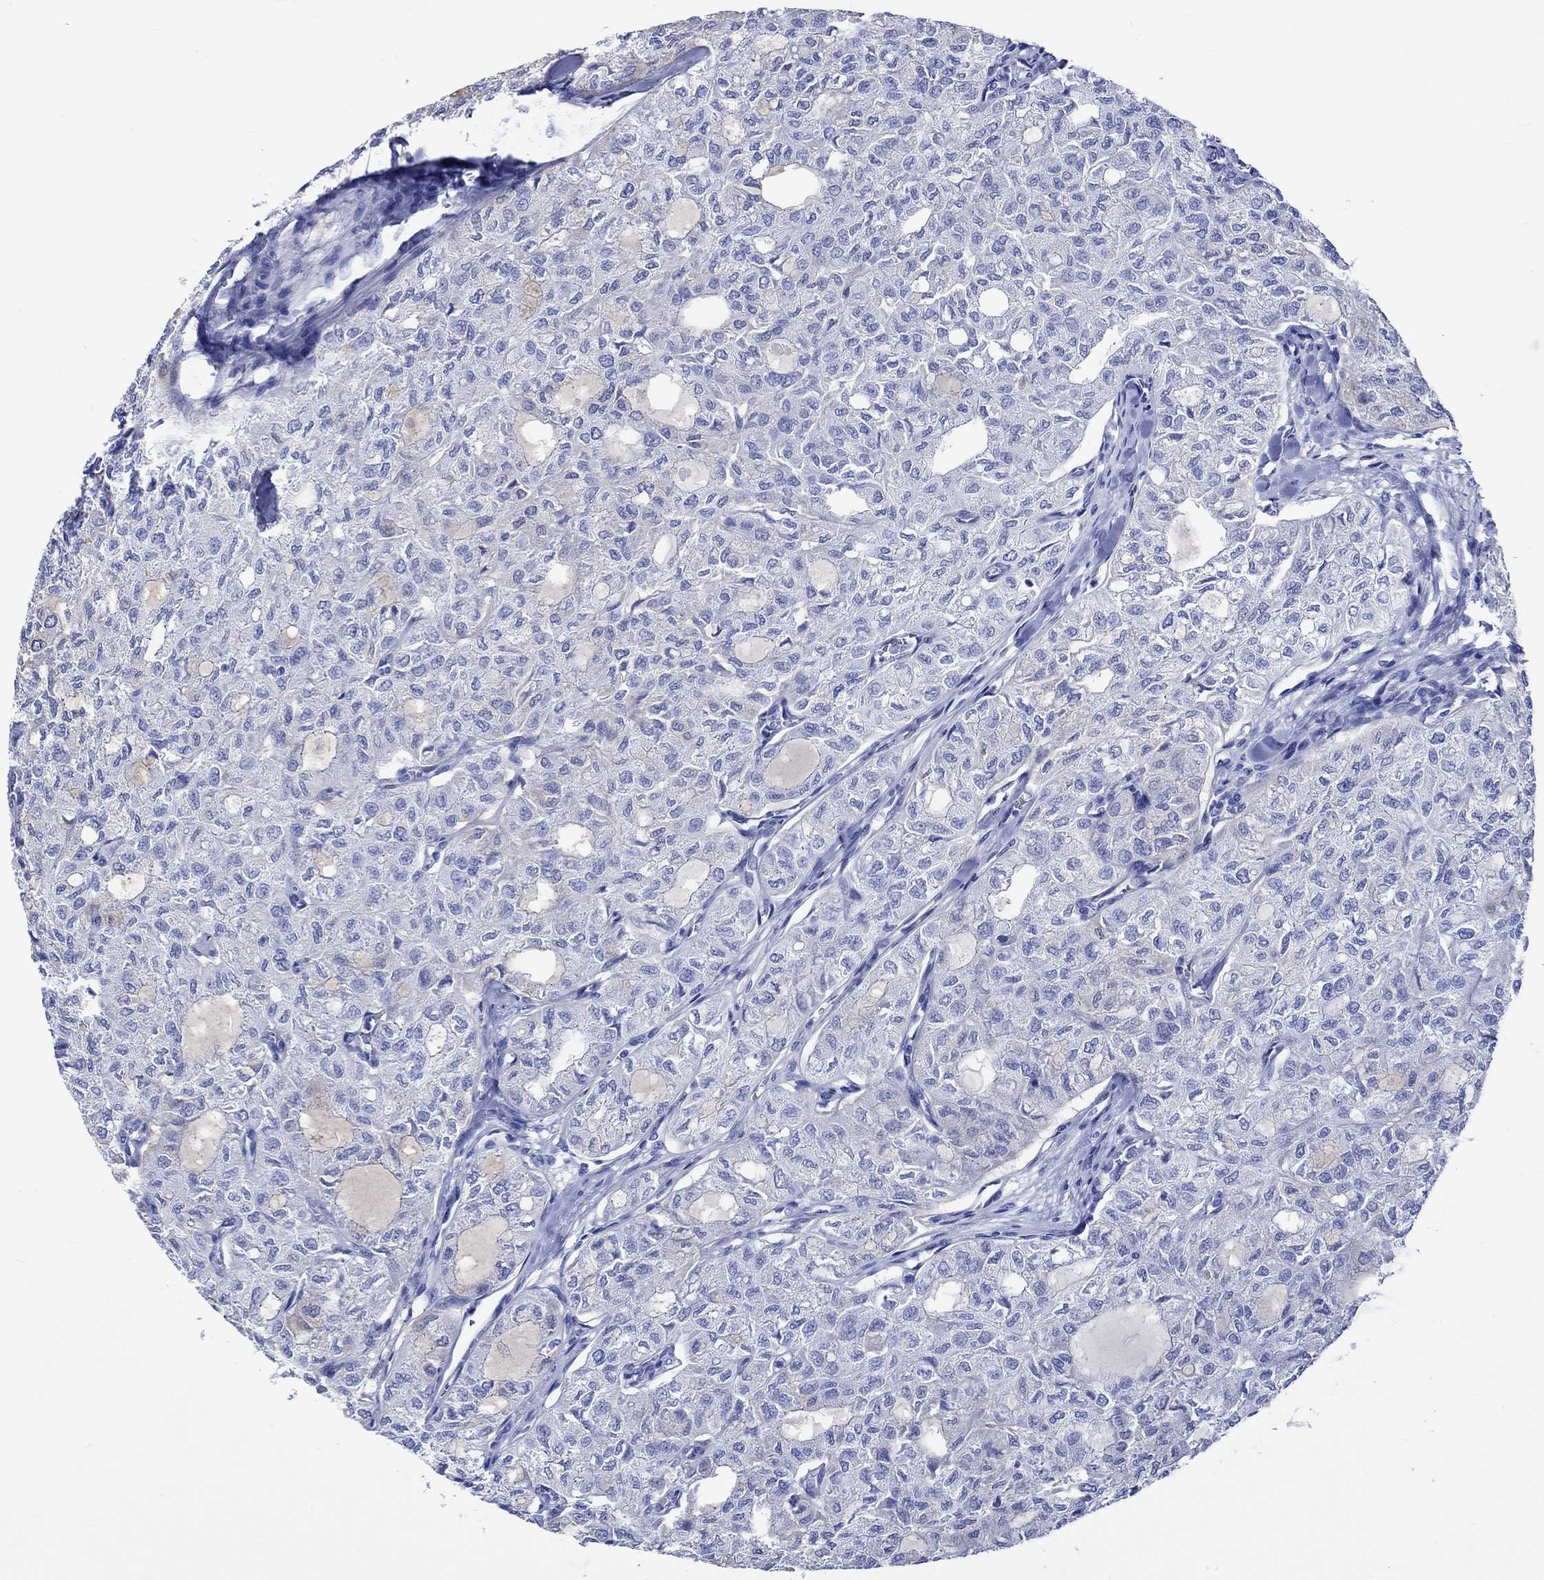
{"staining": {"intensity": "negative", "quantity": "none", "location": "none"}, "tissue": "thyroid cancer", "cell_type": "Tumor cells", "image_type": "cancer", "snomed": [{"axis": "morphology", "description": "Follicular adenoma carcinoma, NOS"}, {"axis": "topography", "description": "Thyroid gland"}], "caption": "DAB (3,3'-diaminobenzidine) immunohistochemical staining of thyroid cancer reveals no significant positivity in tumor cells.", "gene": "HARBI1", "patient": {"sex": "male", "age": 75}}